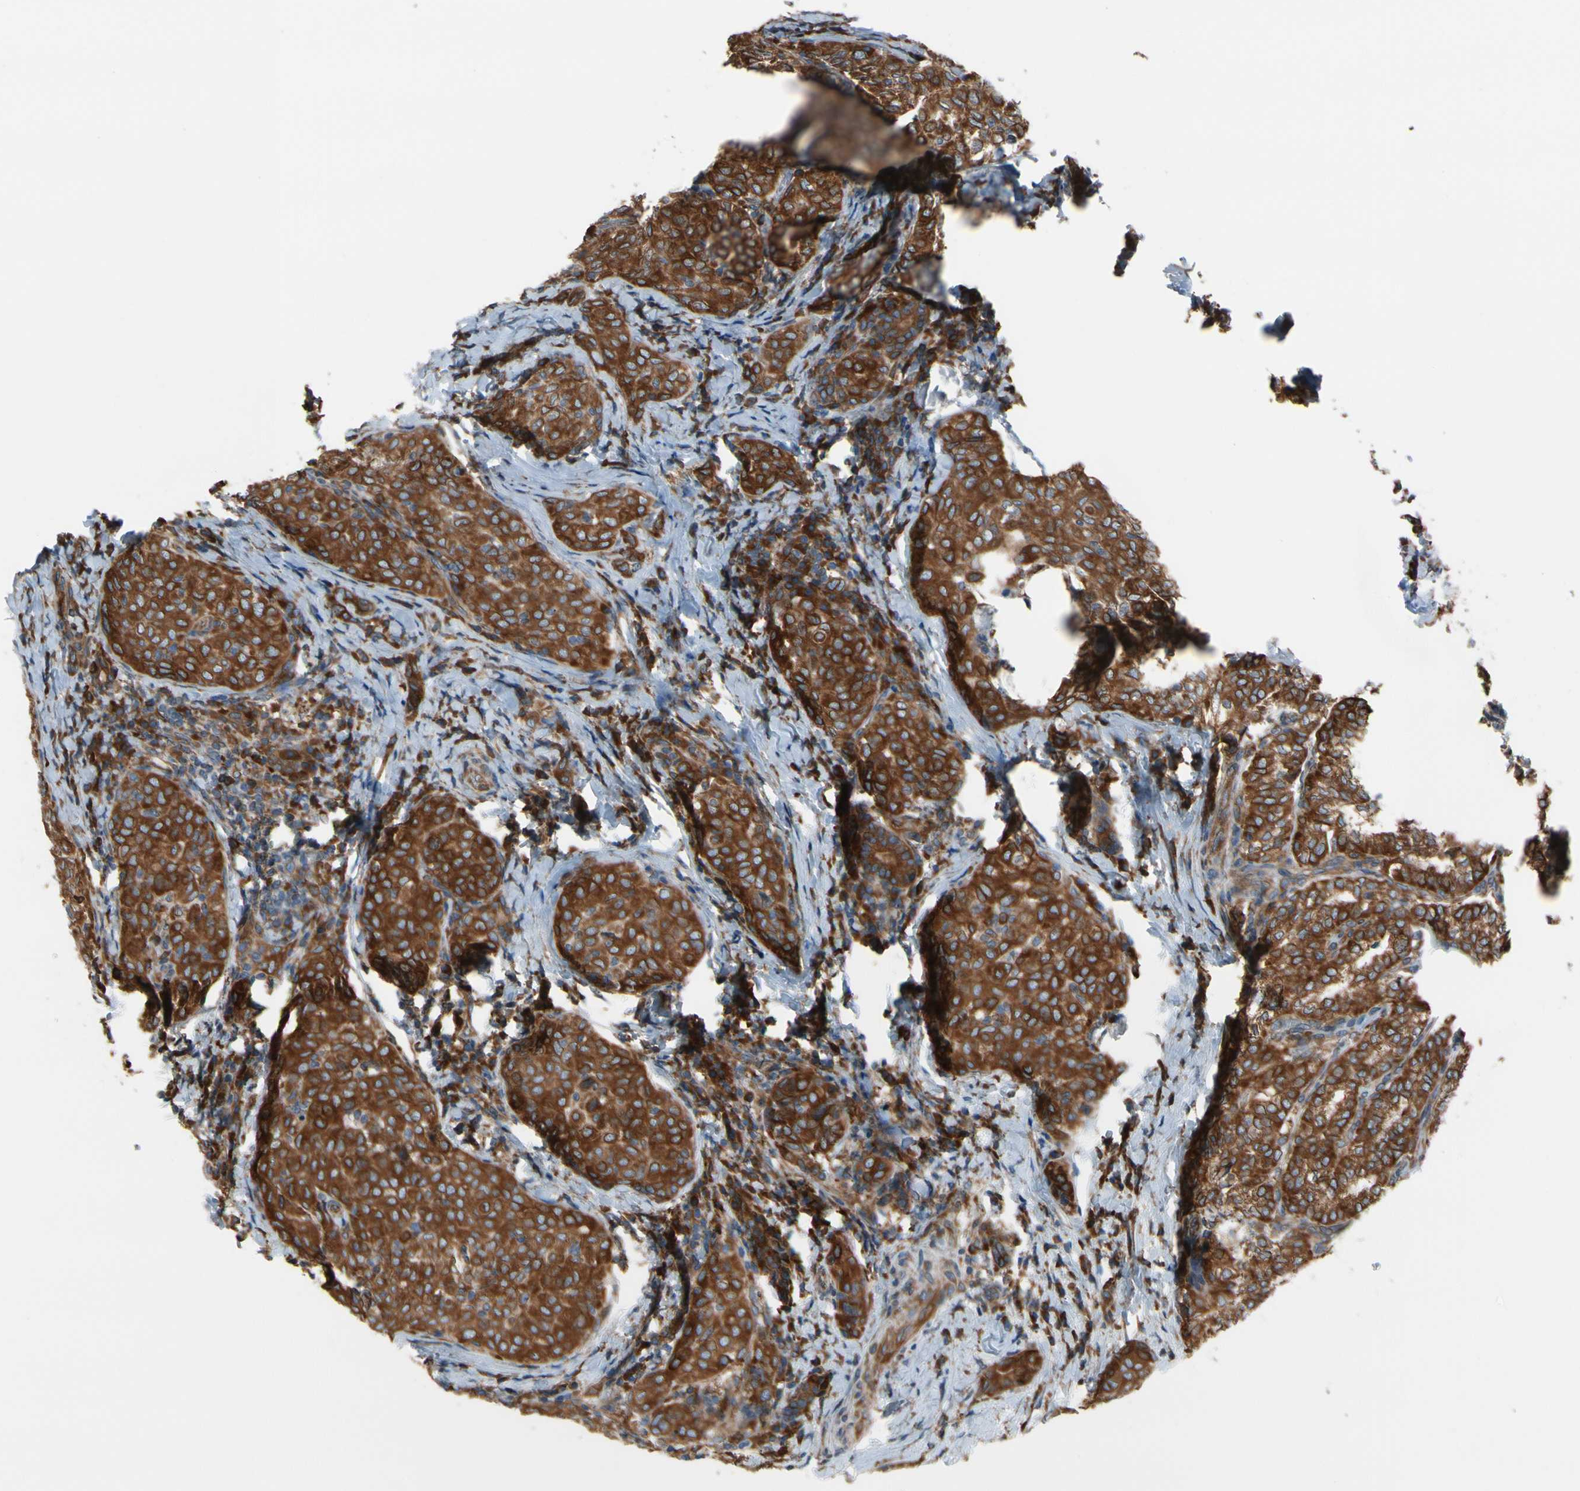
{"staining": {"intensity": "strong", "quantity": ">75%", "location": "cytoplasmic/membranous"}, "tissue": "thyroid cancer", "cell_type": "Tumor cells", "image_type": "cancer", "snomed": [{"axis": "morphology", "description": "Normal tissue, NOS"}, {"axis": "morphology", "description": "Papillary adenocarcinoma, NOS"}, {"axis": "topography", "description": "Thyroid gland"}], "caption": "IHC micrograph of neoplastic tissue: human papillary adenocarcinoma (thyroid) stained using immunohistochemistry demonstrates high levels of strong protein expression localized specifically in the cytoplasmic/membranous of tumor cells, appearing as a cytoplasmic/membranous brown color.", "gene": "CLCC1", "patient": {"sex": "female", "age": 30}}